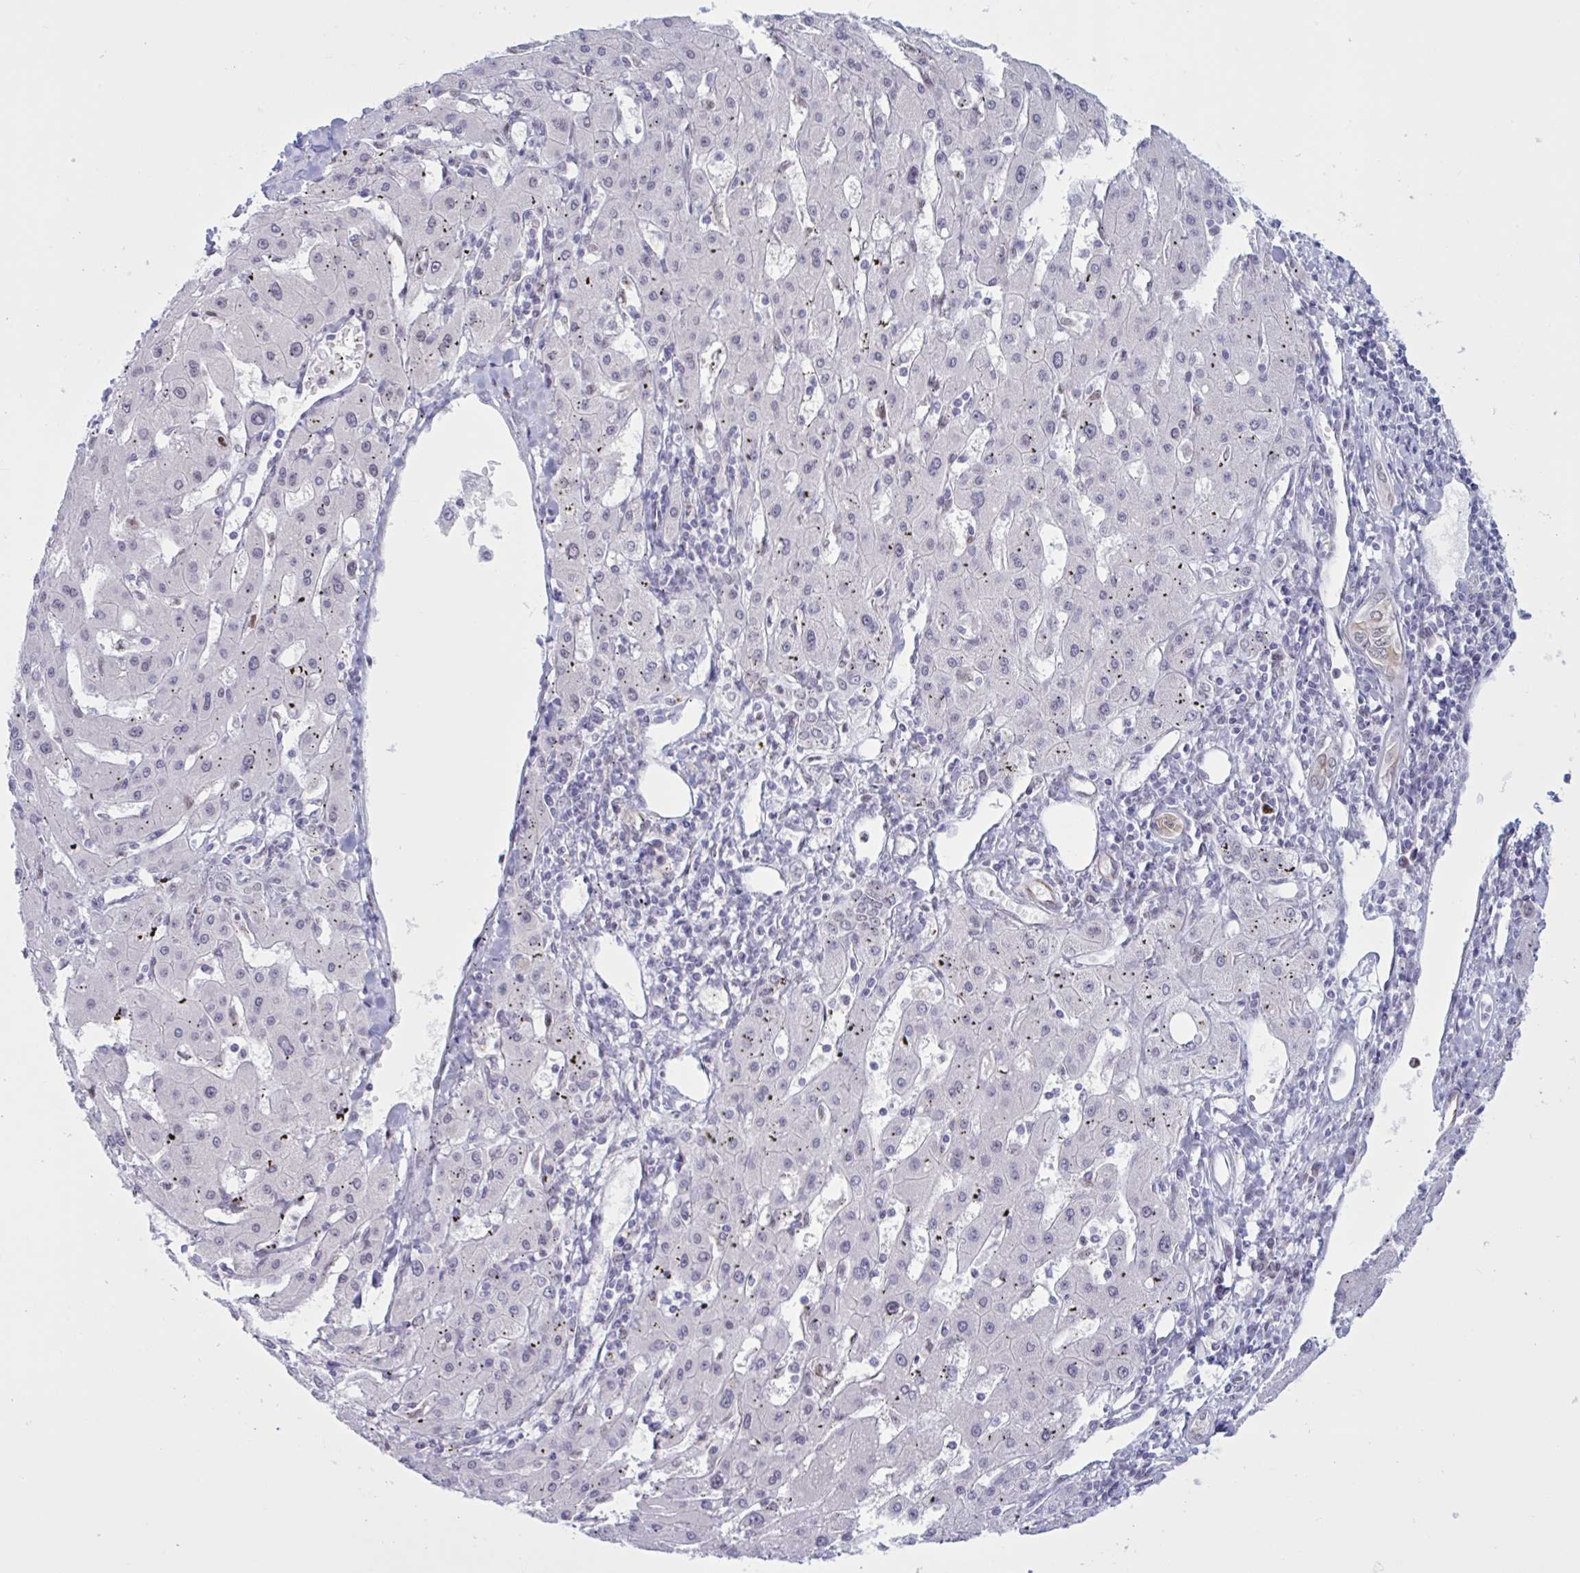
{"staining": {"intensity": "negative", "quantity": "none", "location": "none"}, "tissue": "liver cancer", "cell_type": "Tumor cells", "image_type": "cancer", "snomed": [{"axis": "morphology", "description": "Carcinoma, Hepatocellular, NOS"}, {"axis": "topography", "description": "Liver"}], "caption": "A high-resolution micrograph shows immunohistochemistry (IHC) staining of liver cancer (hepatocellular carcinoma), which shows no significant positivity in tumor cells.", "gene": "PRMT6", "patient": {"sex": "male", "age": 72}}